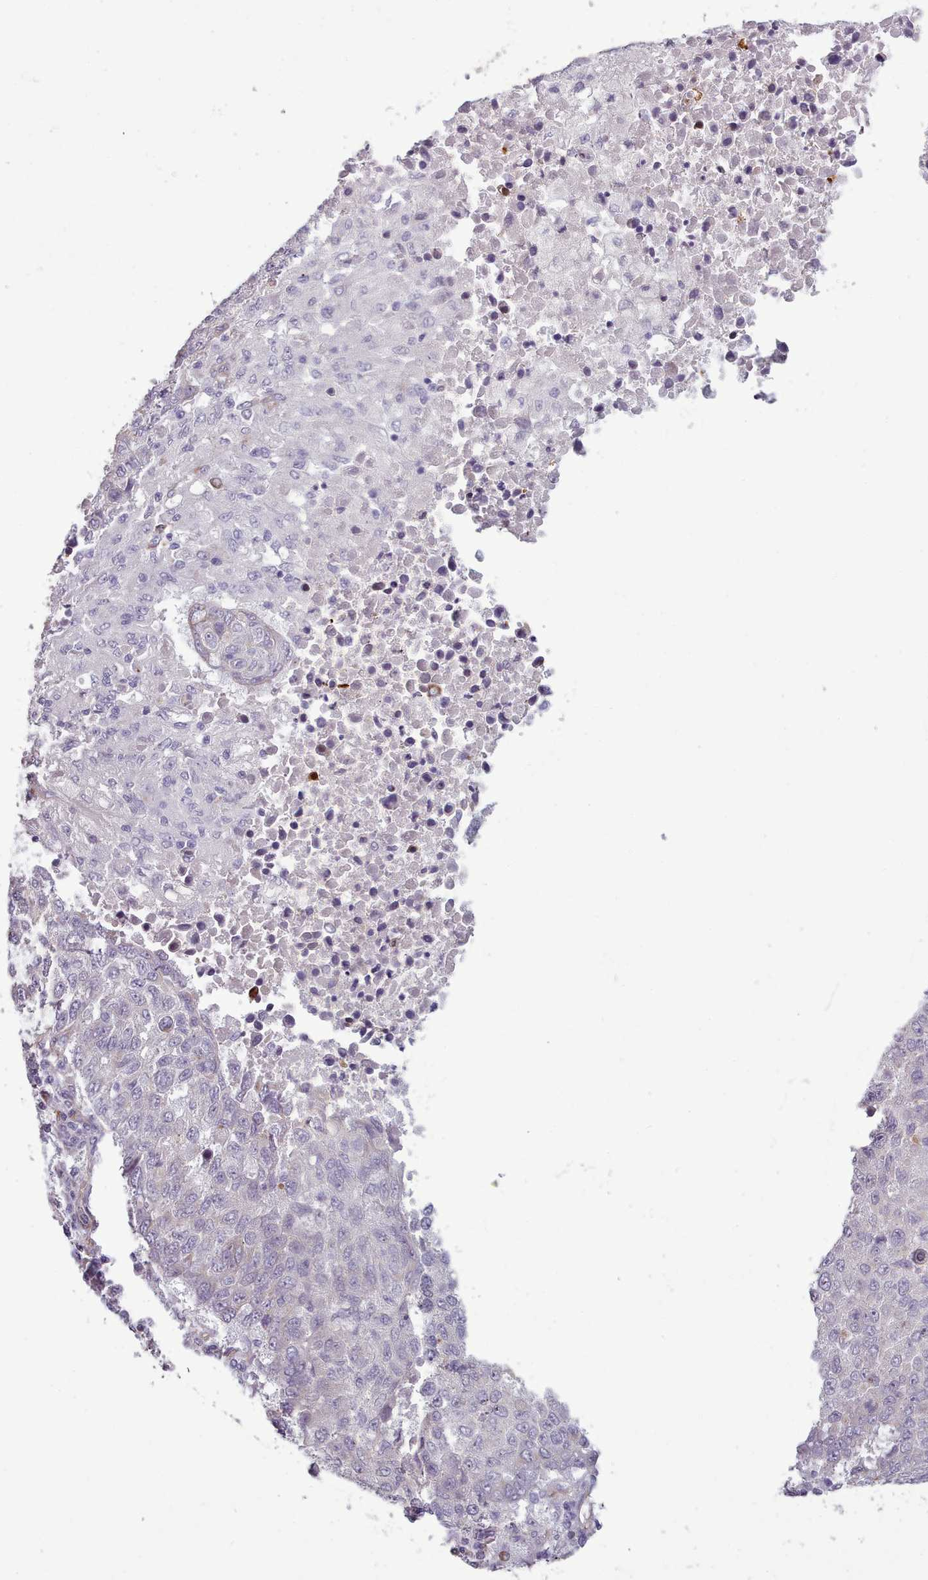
{"staining": {"intensity": "negative", "quantity": "none", "location": "none"}, "tissue": "lung cancer", "cell_type": "Tumor cells", "image_type": "cancer", "snomed": [{"axis": "morphology", "description": "Squamous cell carcinoma, NOS"}, {"axis": "topography", "description": "Lung"}], "caption": "Immunohistochemistry (IHC) micrograph of neoplastic tissue: lung cancer (squamous cell carcinoma) stained with DAB (3,3'-diaminobenzidine) shows no significant protein expression in tumor cells.", "gene": "PLD4", "patient": {"sex": "male", "age": 73}}